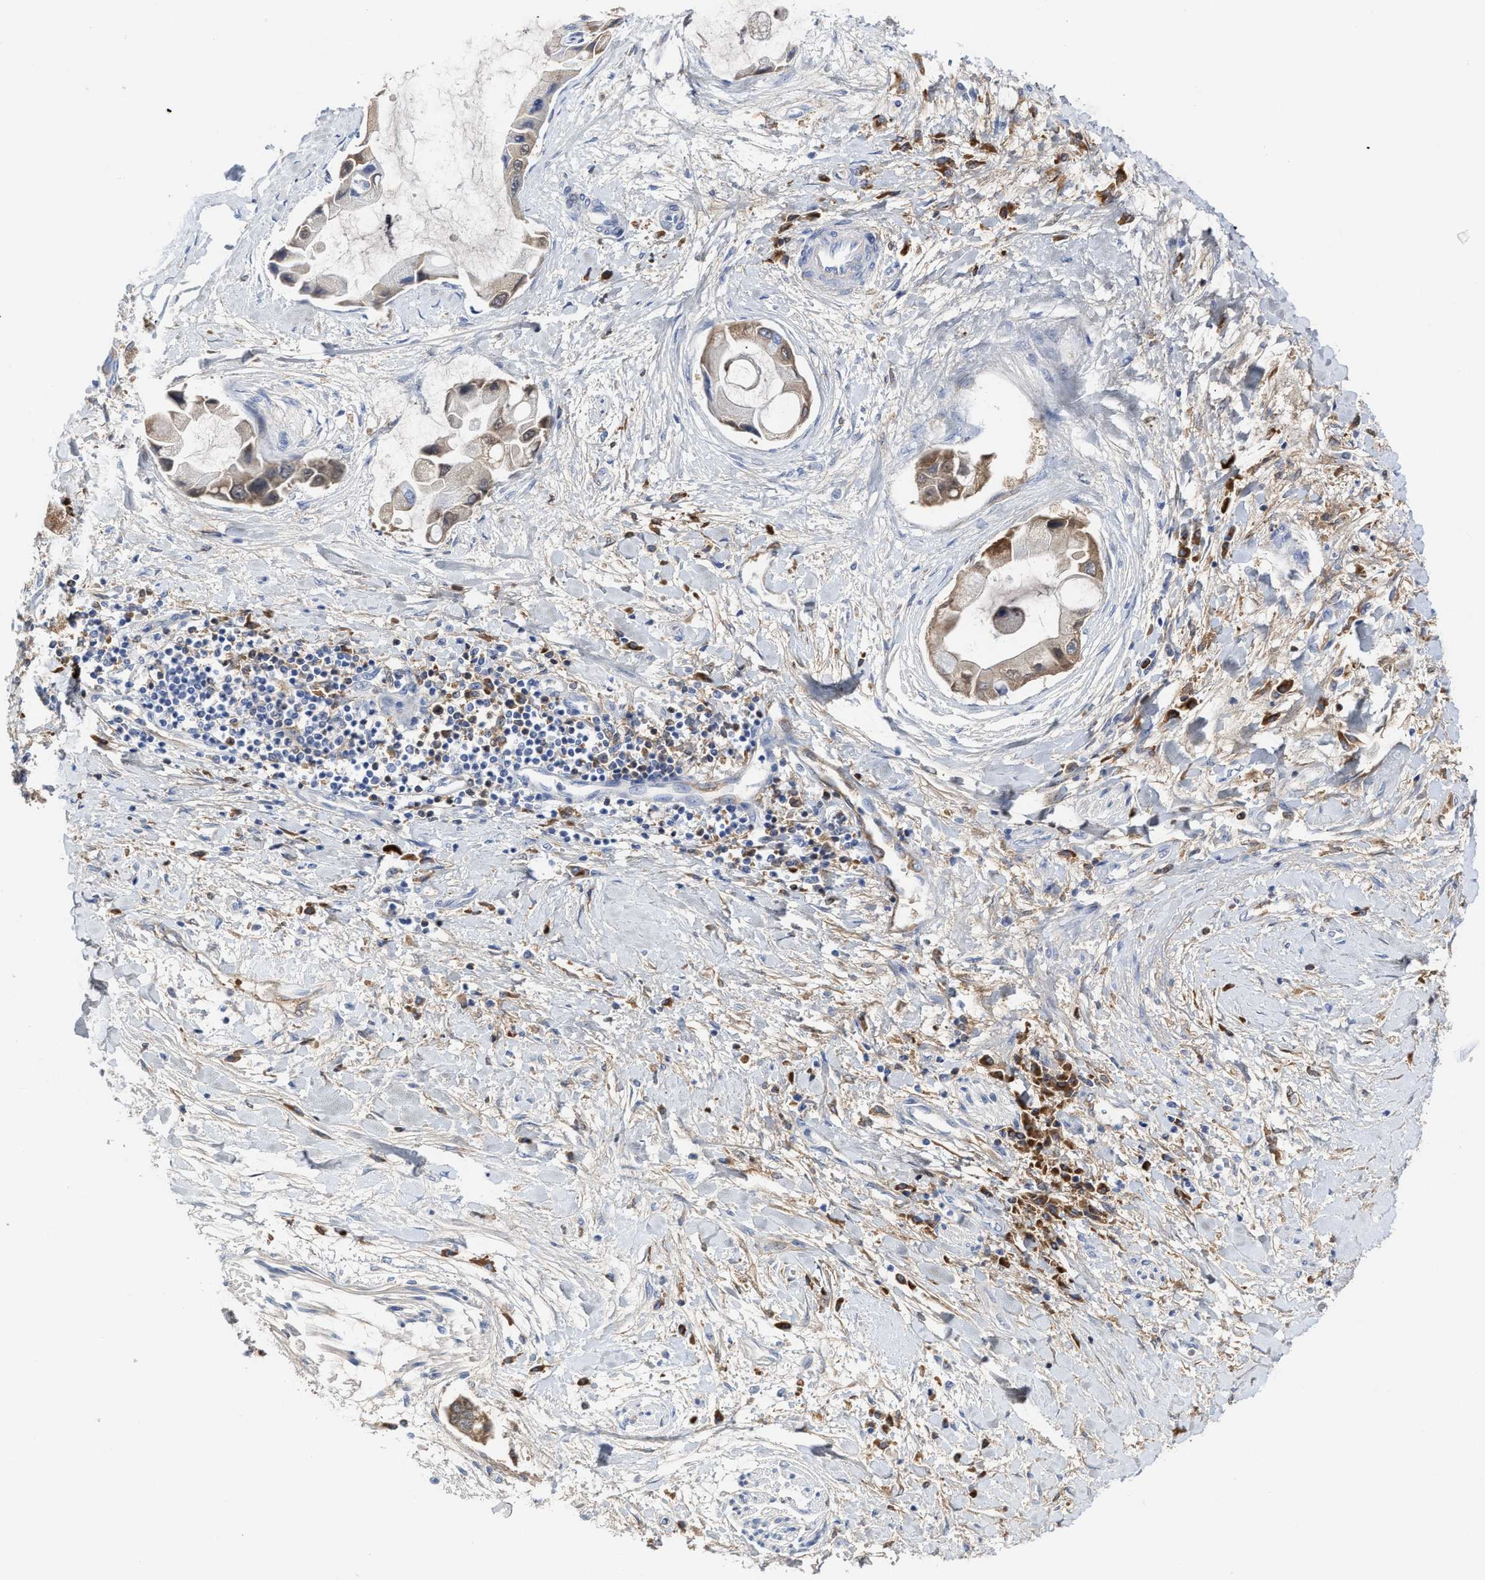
{"staining": {"intensity": "weak", "quantity": "<25%", "location": "cytoplasmic/membranous"}, "tissue": "liver cancer", "cell_type": "Tumor cells", "image_type": "cancer", "snomed": [{"axis": "morphology", "description": "Cholangiocarcinoma"}, {"axis": "topography", "description": "Liver"}], "caption": "The histopathology image exhibits no staining of tumor cells in liver cholangiocarcinoma.", "gene": "C2", "patient": {"sex": "male", "age": 50}}